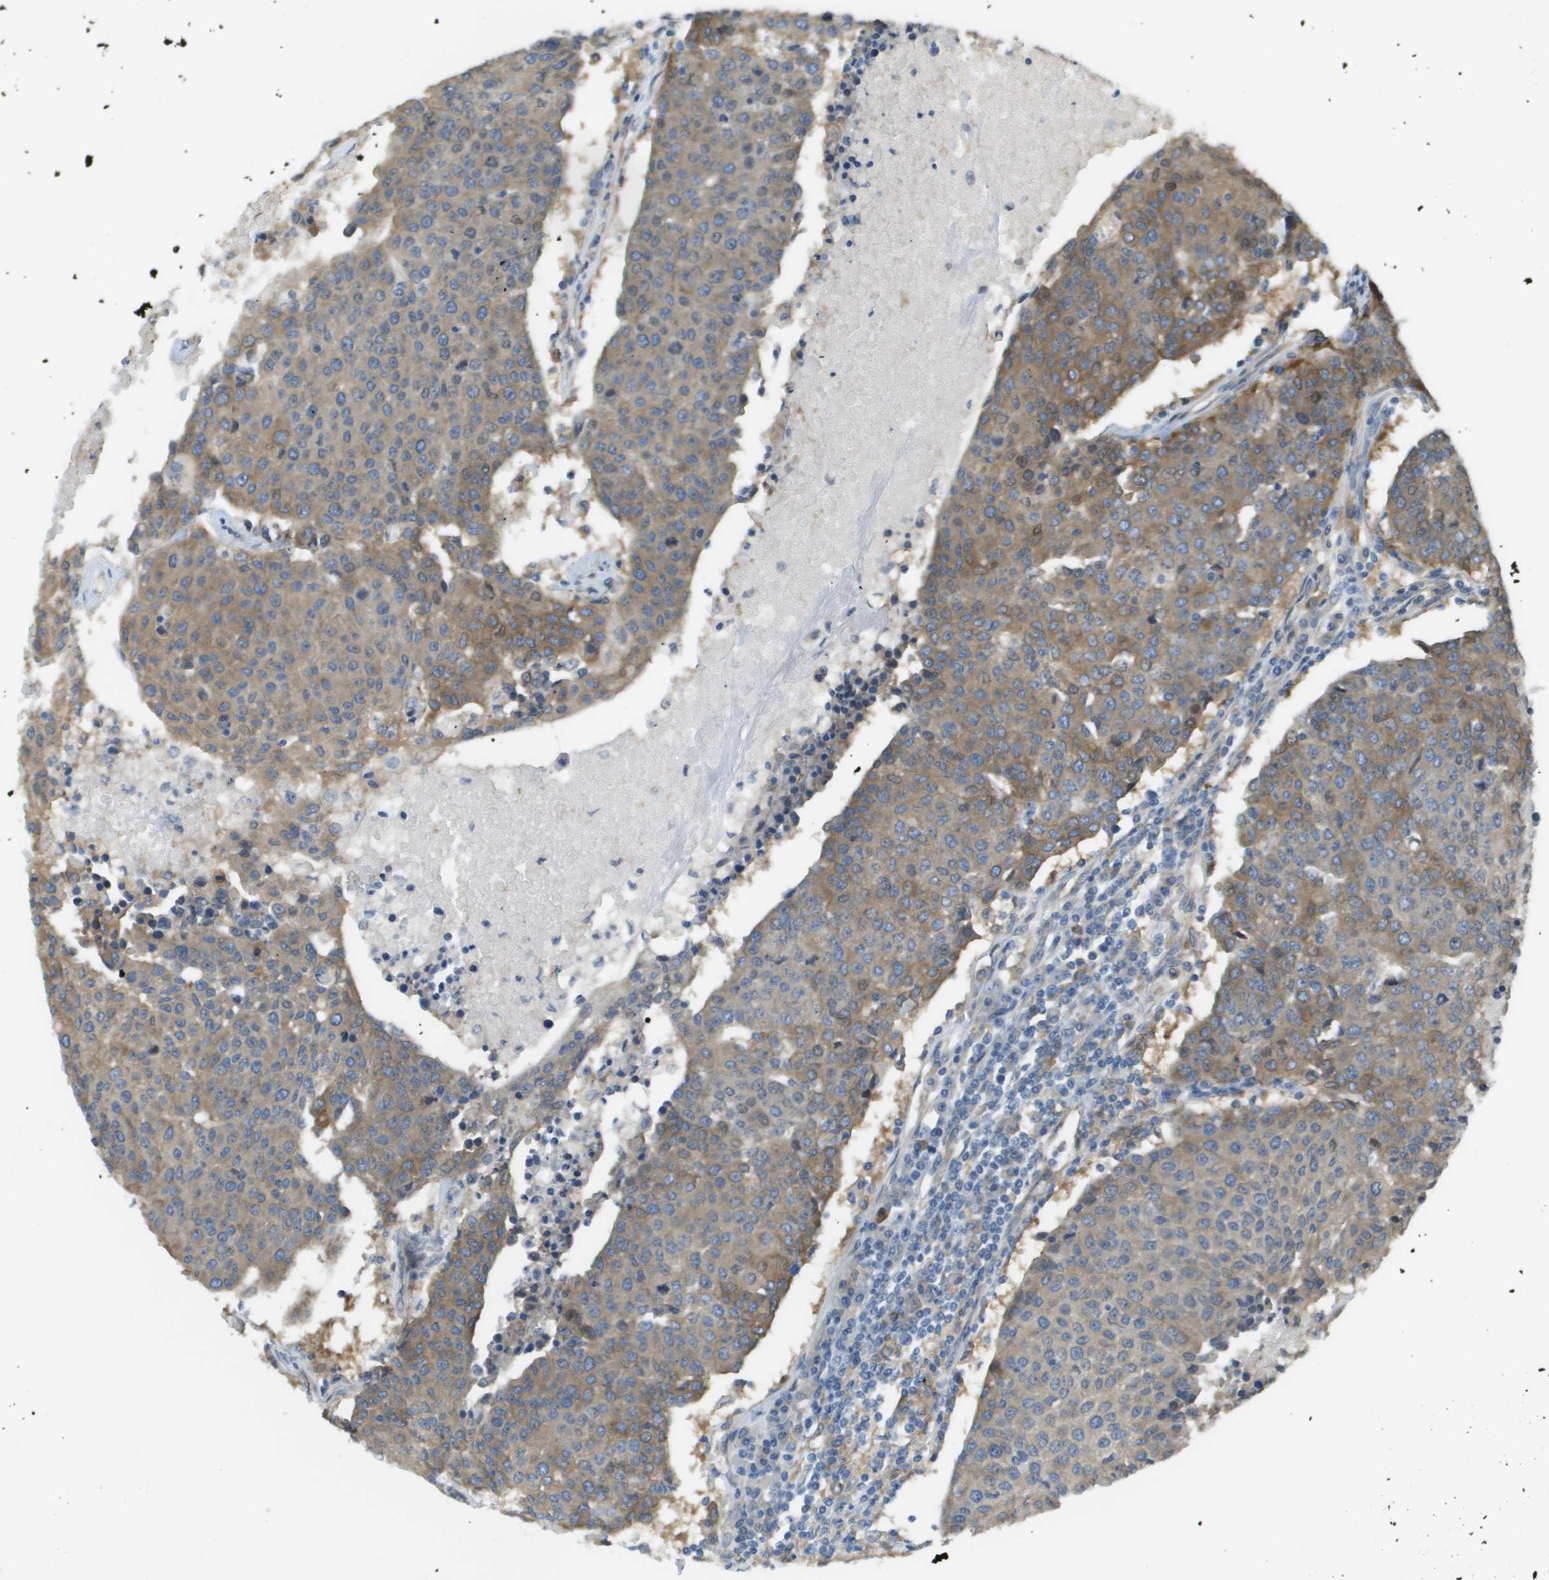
{"staining": {"intensity": "moderate", "quantity": "25%-75%", "location": "cytoplasmic/membranous"}, "tissue": "urothelial cancer", "cell_type": "Tumor cells", "image_type": "cancer", "snomed": [{"axis": "morphology", "description": "Urothelial carcinoma, High grade"}, {"axis": "topography", "description": "Urinary bladder"}], "caption": "The immunohistochemical stain labels moderate cytoplasmic/membranous expression in tumor cells of high-grade urothelial carcinoma tissue. (DAB IHC, brown staining for protein, blue staining for nuclei).", "gene": "CORO1B", "patient": {"sex": "female", "age": 85}}